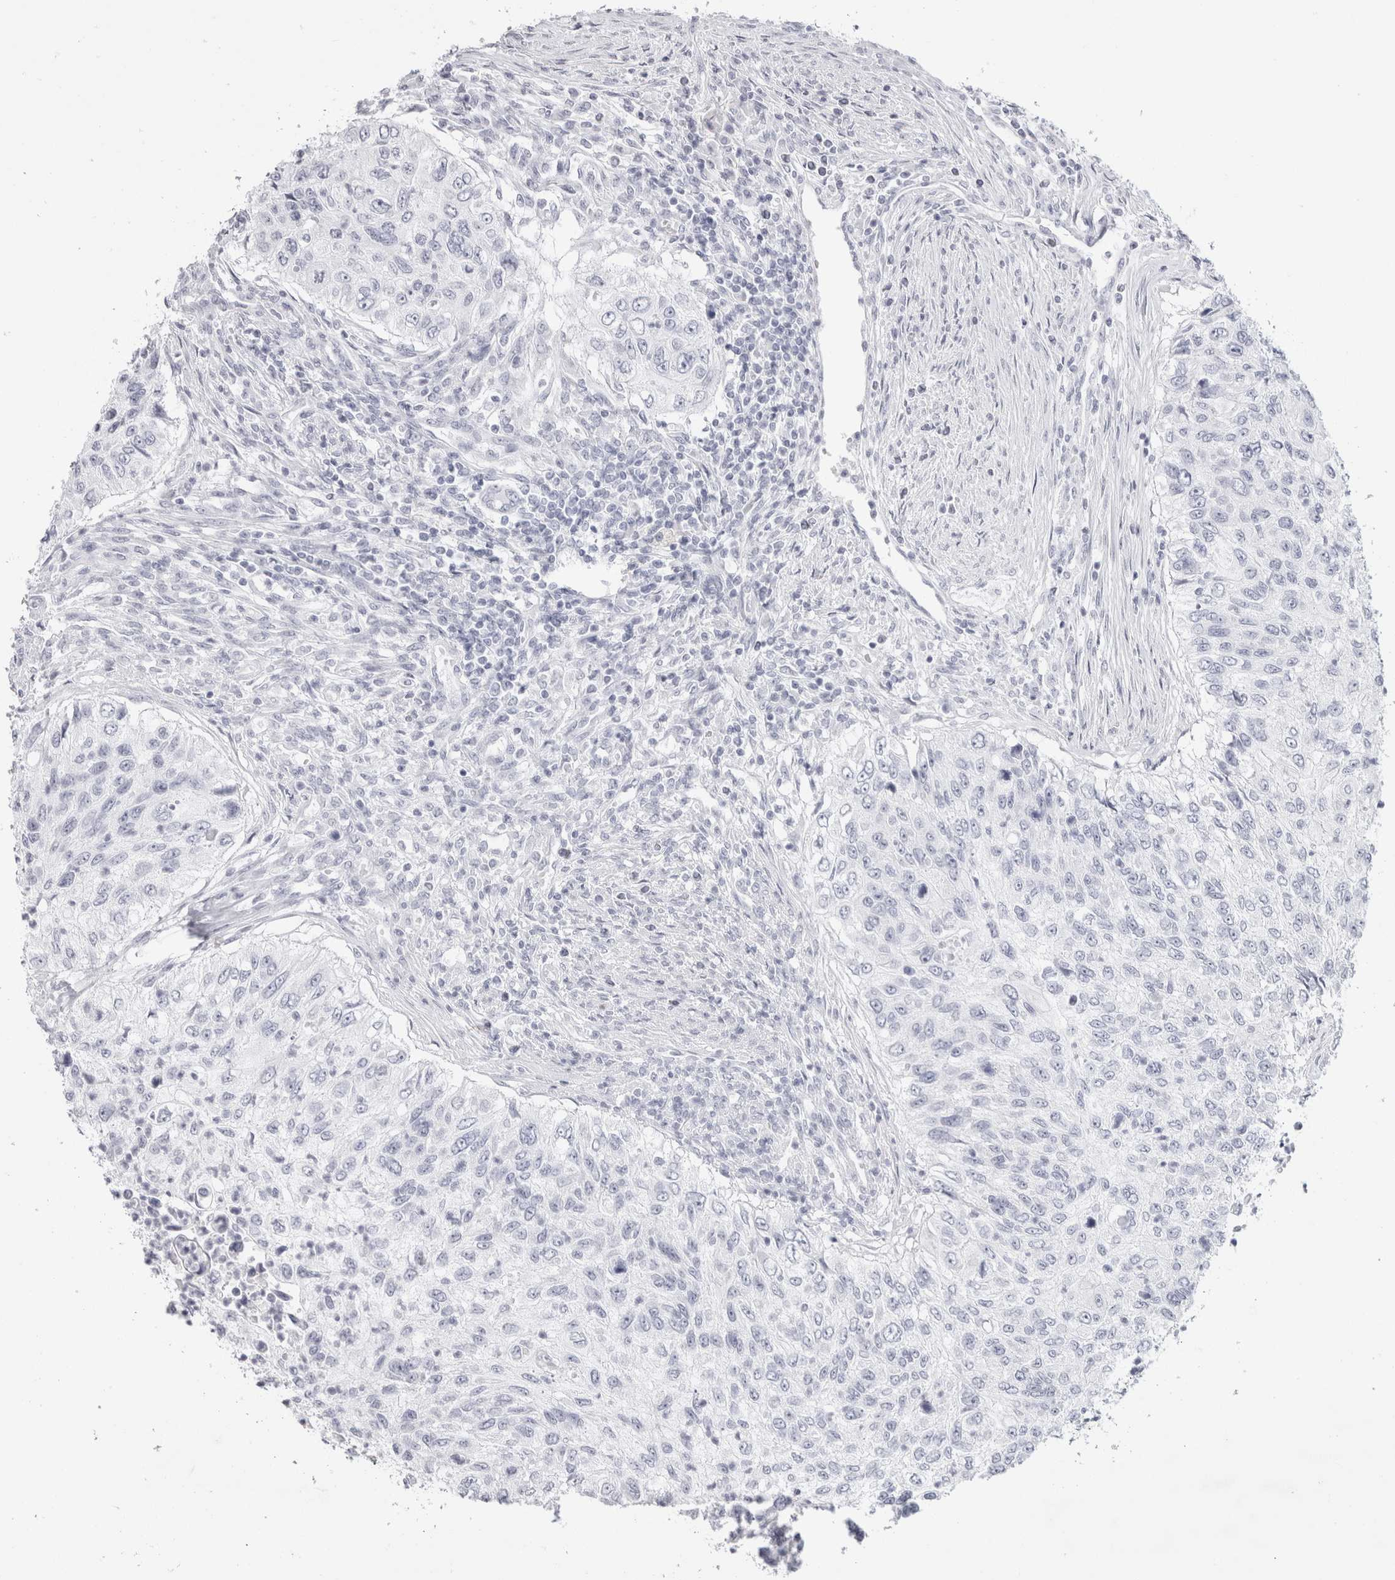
{"staining": {"intensity": "negative", "quantity": "none", "location": "none"}, "tissue": "urothelial cancer", "cell_type": "Tumor cells", "image_type": "cancer", "snomed": [{"axis": "morphology", "description": "Urothelial carcinoma, High grade"}, {"axis": "topography", "description": "Urinary bladder"}], "caption": "The IHC micrograph has no significant staining in tumor cells of urothelial cancer tissue. Brightfield microscopy of immunohistochemistry (IHC) stained with DAB (brown) and hematoxylin (blue), captured at high magnification.", "gene": "GARIN1A", "patient": {"sex": "female", "age": 60}}